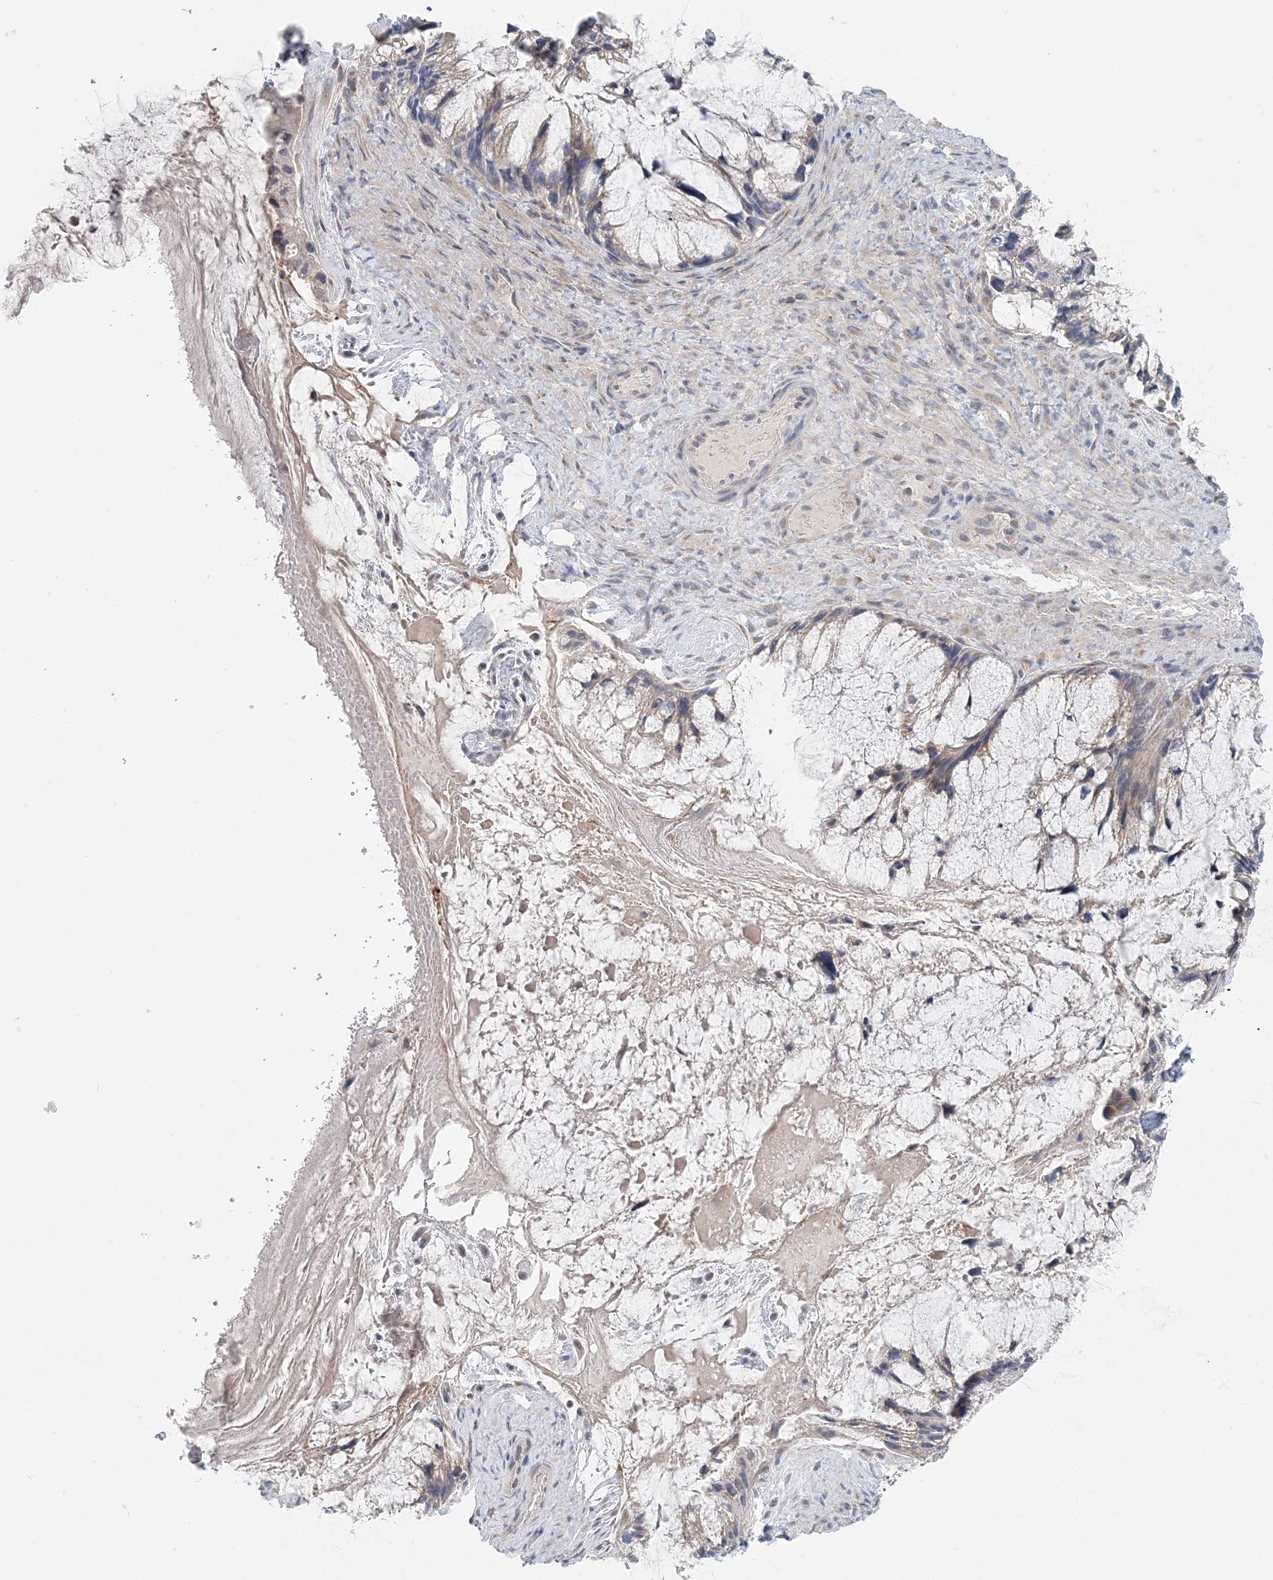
{"staining": {"intensity": "weak", "quantity": "<25%", "location": "cytoplasmic/membranous"}, "tissue": "ovarian cancer", "cell_type": "Tumor cells", "image_type": "cancer", "snomed": [{"axis": "morphology", "description": "Cystadenocarcinoma, mucinous, NOS"}, {"axis": "topography", "description": "Ovary"}], "caption": "Tumor cells show no significant protein expression in ovarian cancer. (Stains: DAB IHC with hematoxylin counter stain, Microscopy: brightfield microscopy at high magnification).", "gene": "NAA11", "patient": {"sex": "female", "age": 37}}